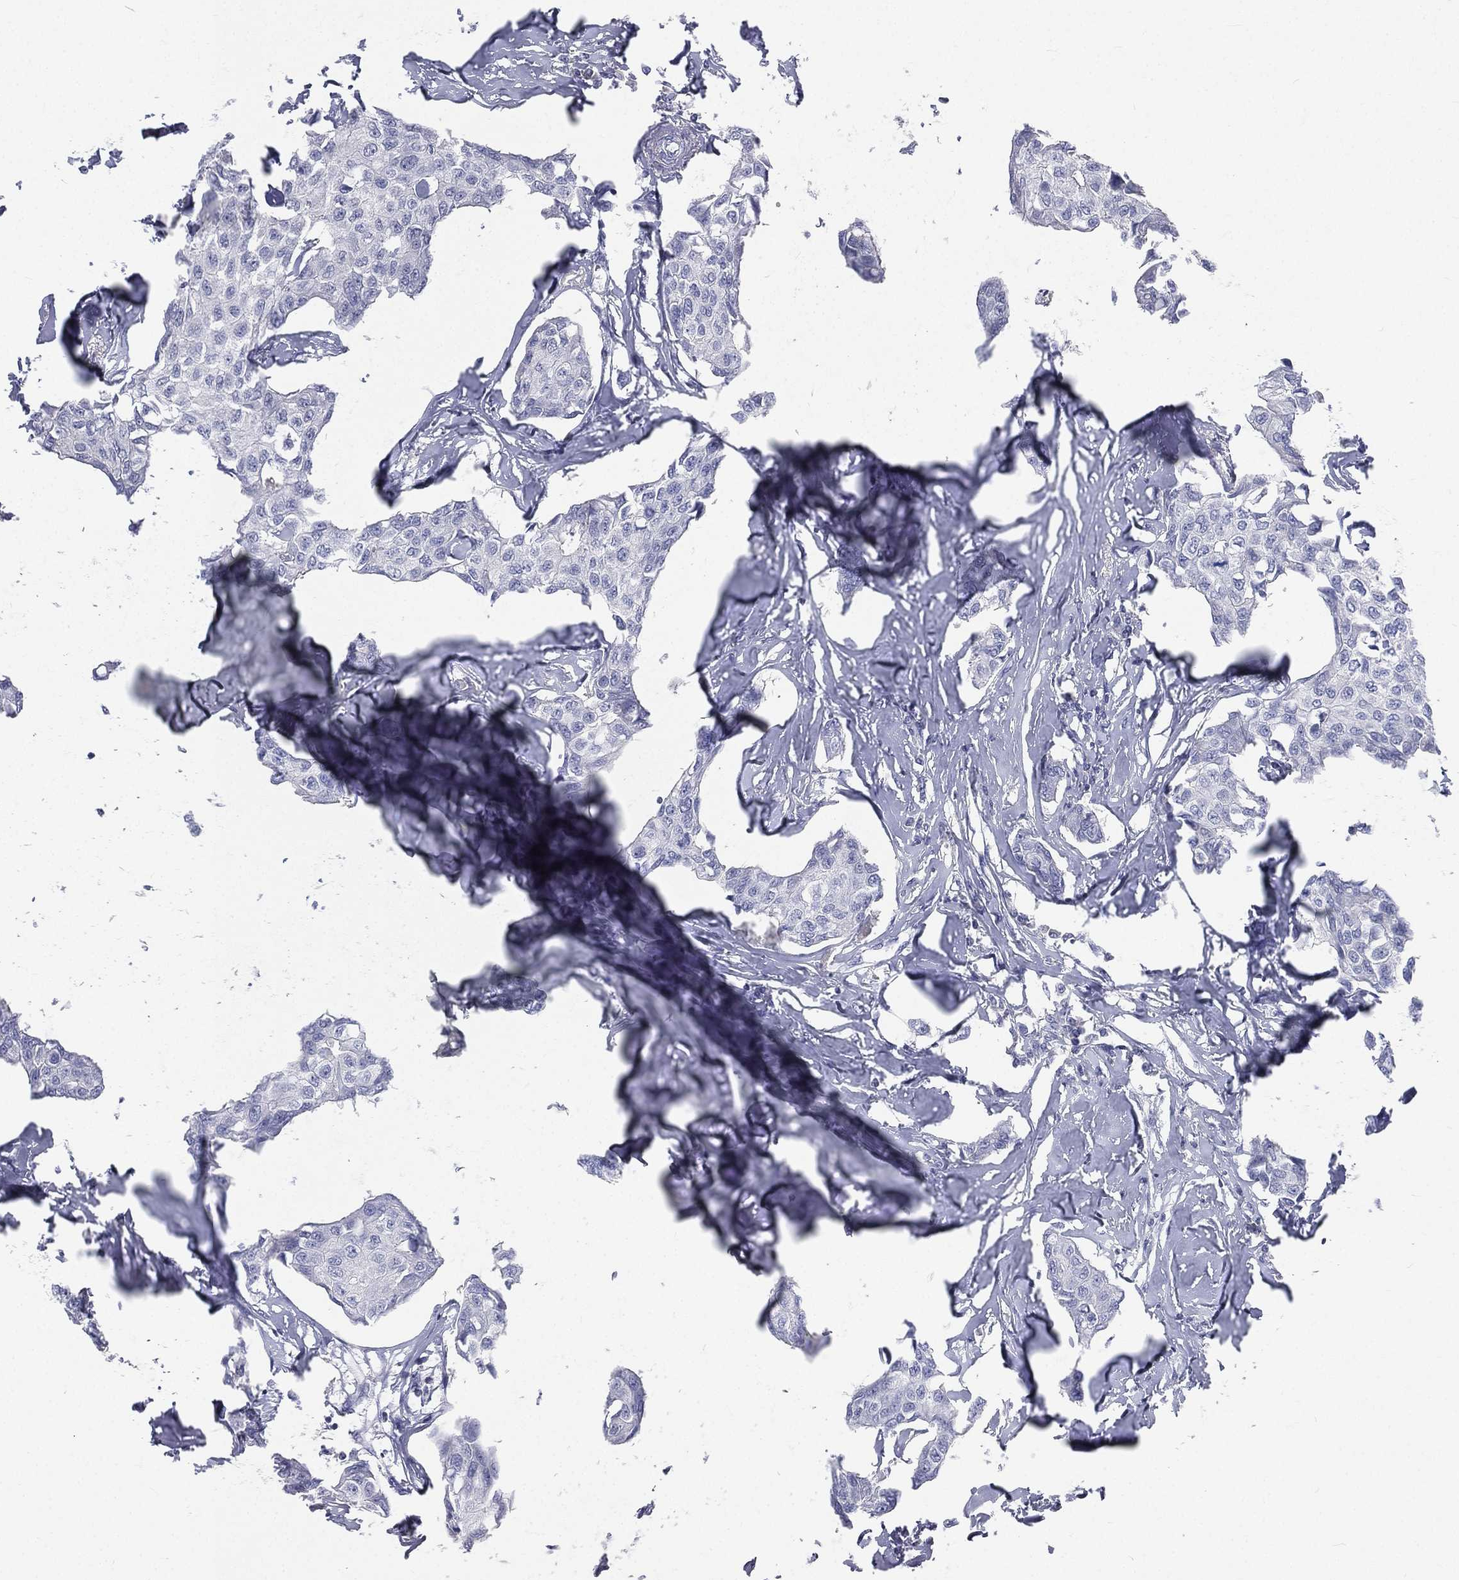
{"staining": {"intensity": "negative", "quantity": "none", "location": "none"}, "tissue": "breast cancer", "cell_type": "Tumor cells", "image_type": "cancer", "snomed": [{"axis": "morphology", "description": "Duct carcinoma"}, {"axis": "topography", "description": "Breast"}], "caption": "IHC image of neoplastic tissue: invasive ductal carcinoma (breast) stained with DAB displays no significant protein staining in tumor cells. (Brightfield microscopy of DAB immunohistochemistry at high magnification).", "gene": "CD3D", "patient": {"sex": "female", "age": 80}}